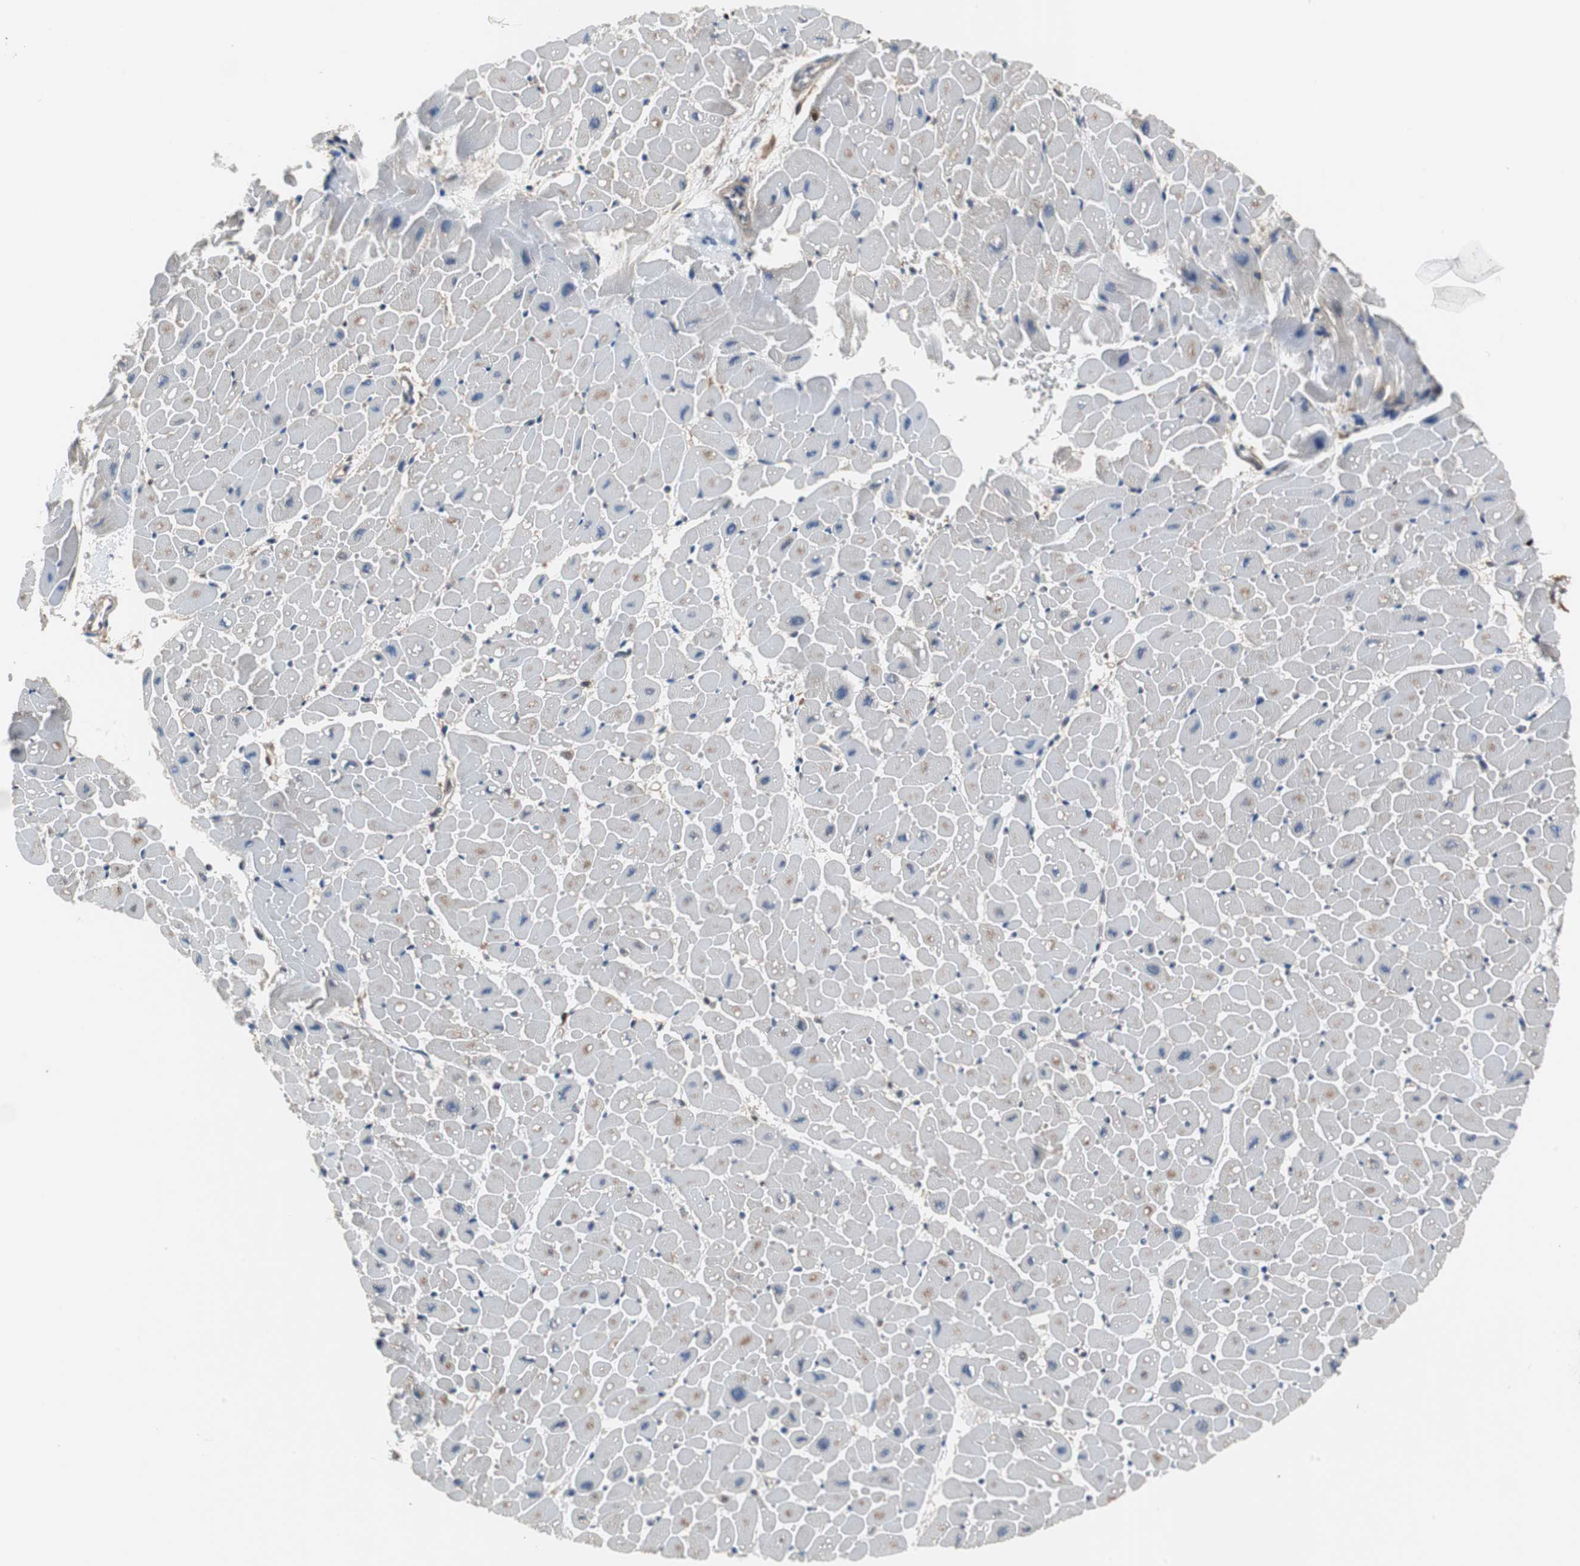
{"staining": {"intensity": "weak", "quantity": "<25%", "location": "cytoplasmic/membranous"}, "tissue": "heart muscle", "cell_type": "Cardiomyocytes", "image_type": "normal", "snomed": [{"axis": "morphology", "description": "Normal tissue, NOS"}, {"axis": "topography", "description": "Heart"}], "caption": "Immunohistochemical staining of benign heart muscle displays no significant positivity in cardiomyocytes. (DAB (3,3'-diaminobenzidine) immunohistochemistry (IHC) with hematoxylin counter stain).", "gene": "ANXA4", "patient": {"sex": "male", "age": 45}}